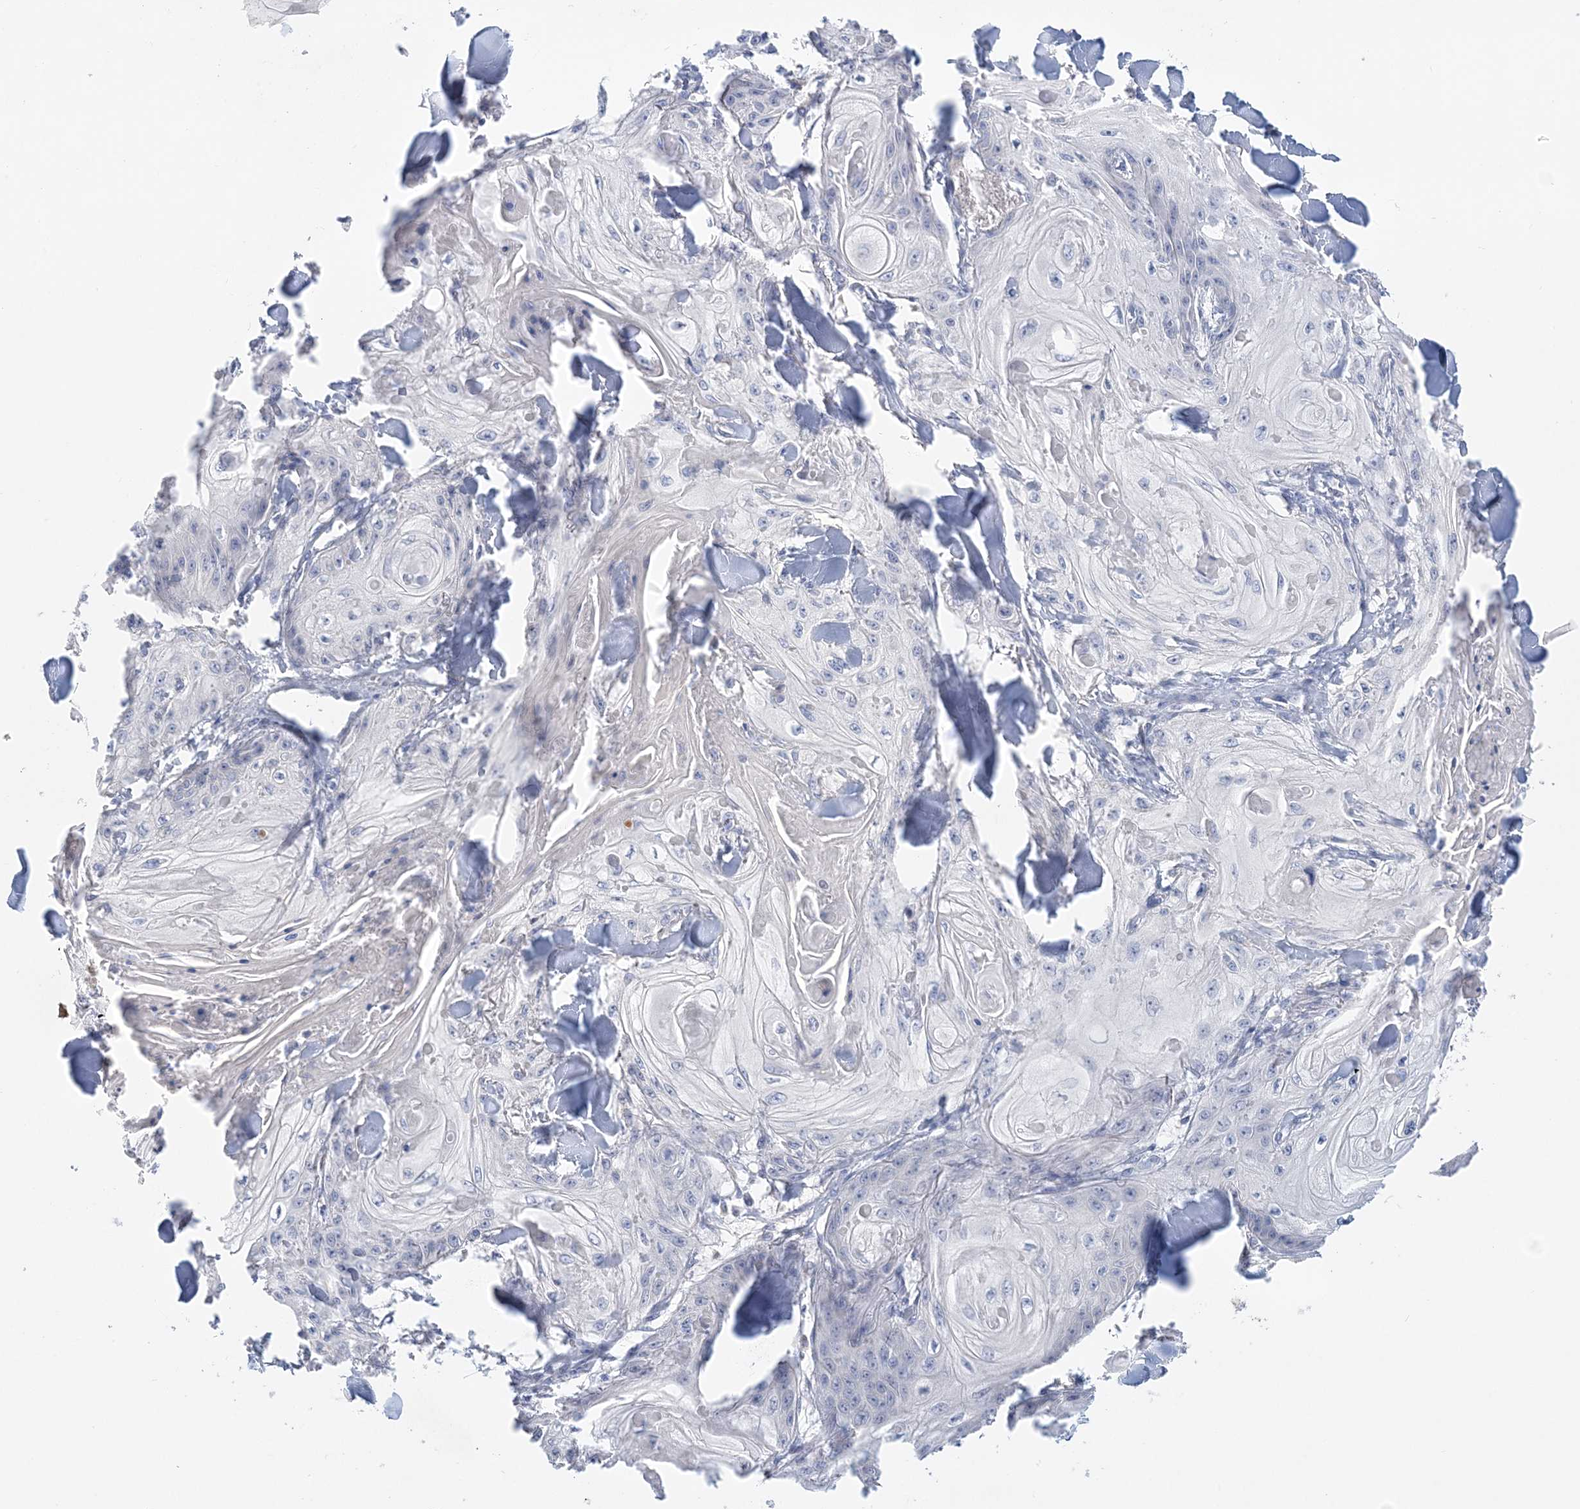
{"staining": {"intensity": "negative", "quantity": "none", "location": "none"}, "tissue": "skin cancer", "cell_type": "Tumor cells", "image_type": "cancer", "snomed": [{"axis": "morphology", "description": "Squamous cell carcinoma, NOS"}, {"axis": "topography", "description": "Skin"}], "caption": "This is an immunohistochemistry (IHC) histopathology image of skin cancer (squamous cell carcinoma). There is no positivity in tumor cells.", "gene": "LRRIQ4", "patient": {"sex": "male", "age": 74}}